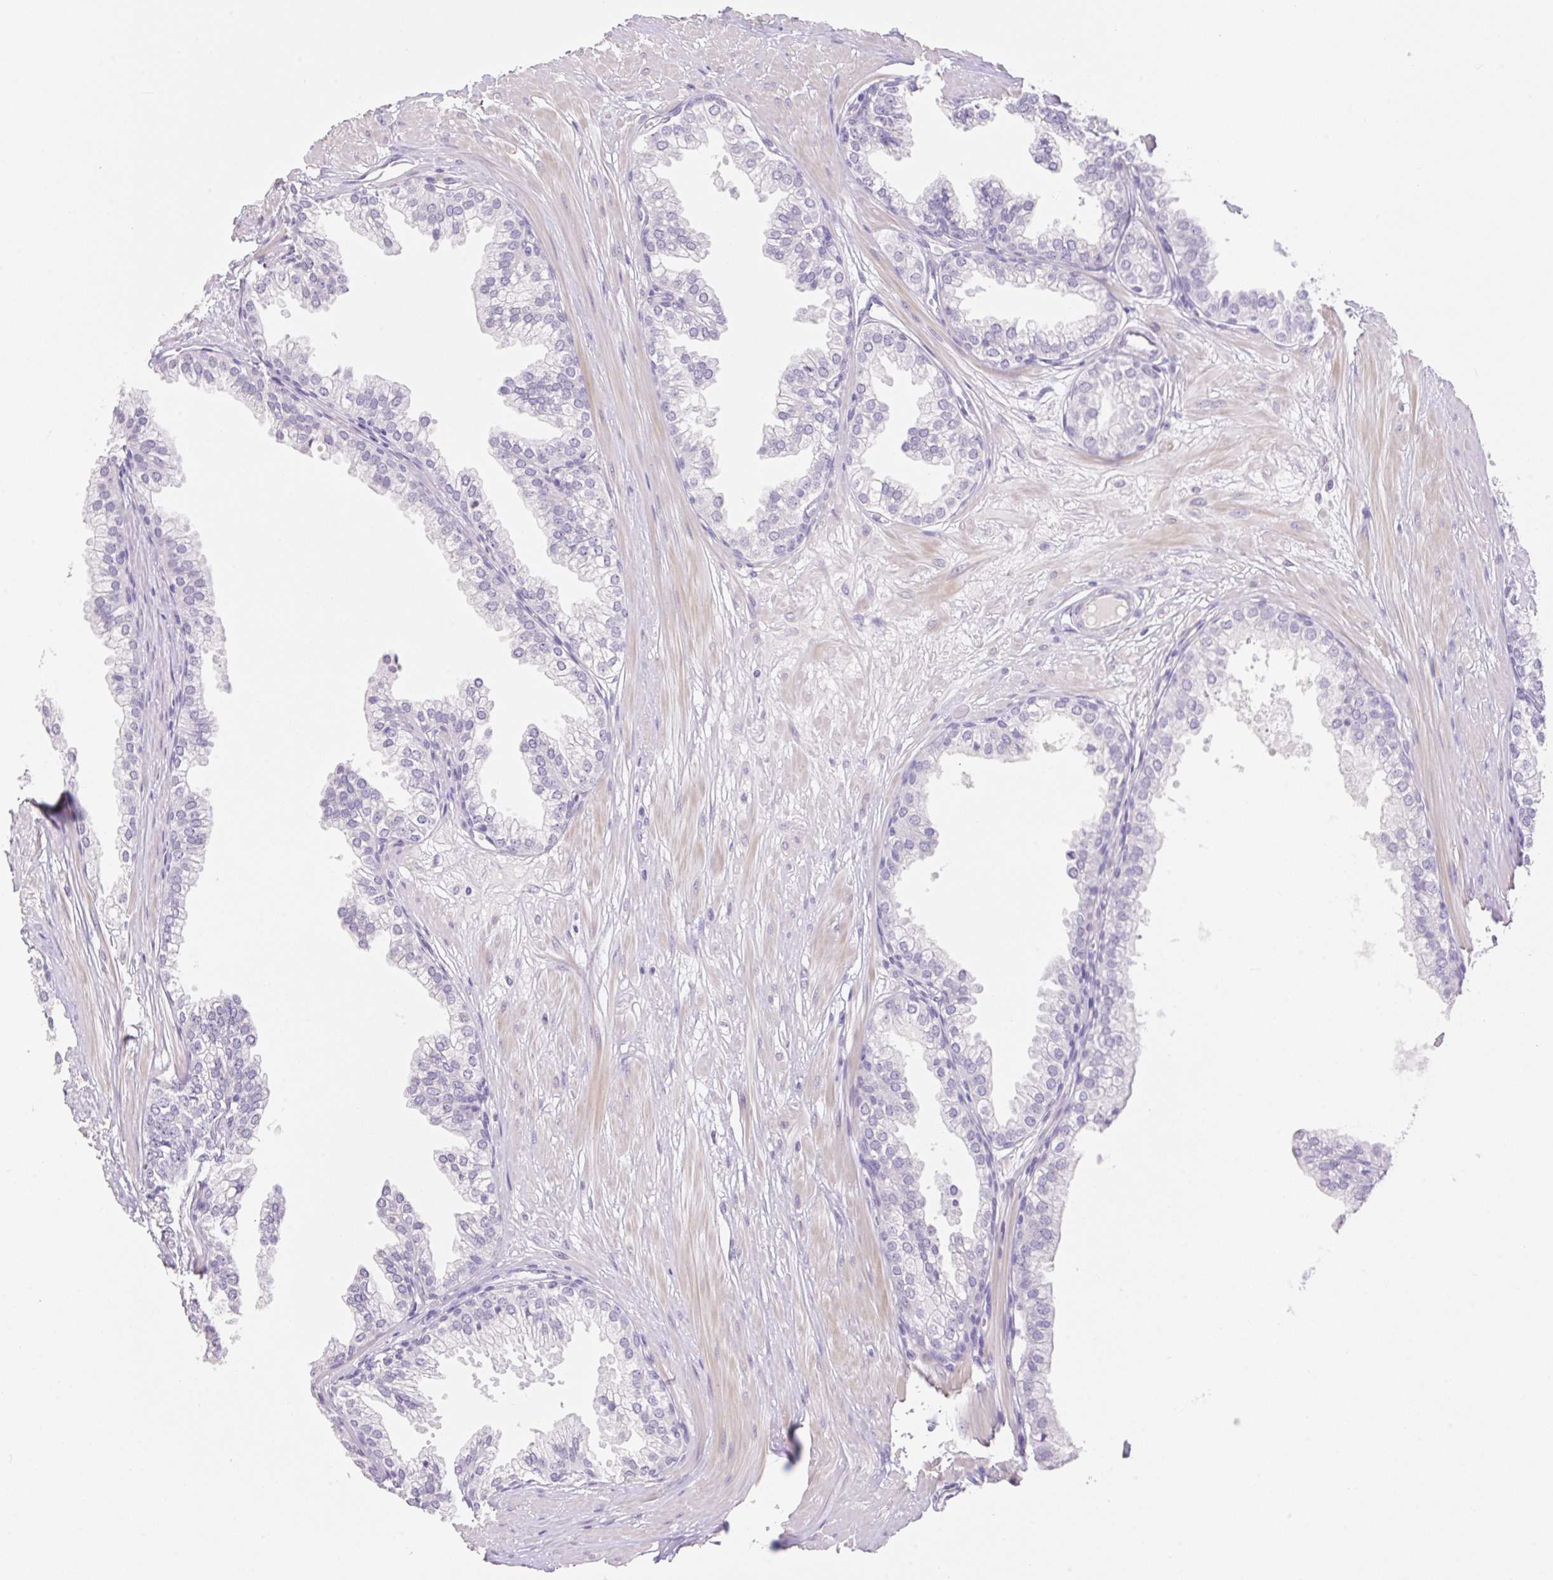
{"staining": {"intensity": "negative", "quantity": "none", "location": "none"}, "tissue": "prostate", "cell_type": "Glandular cells", "image_type": "normal", "snomed": [{"axis": "morphology", "description": "Normal tissue, NOS"}, {"axis": "topography", "description": "Prostate"}, {"axis": "topography", "description": "Peripheral nerve tissue"}], "caption": "This is an IHC image of normal human prostate. There is no positivity in glandular cells.", "gene": "HCRTR2", "patient": {"sex": "male", "age": 55}}